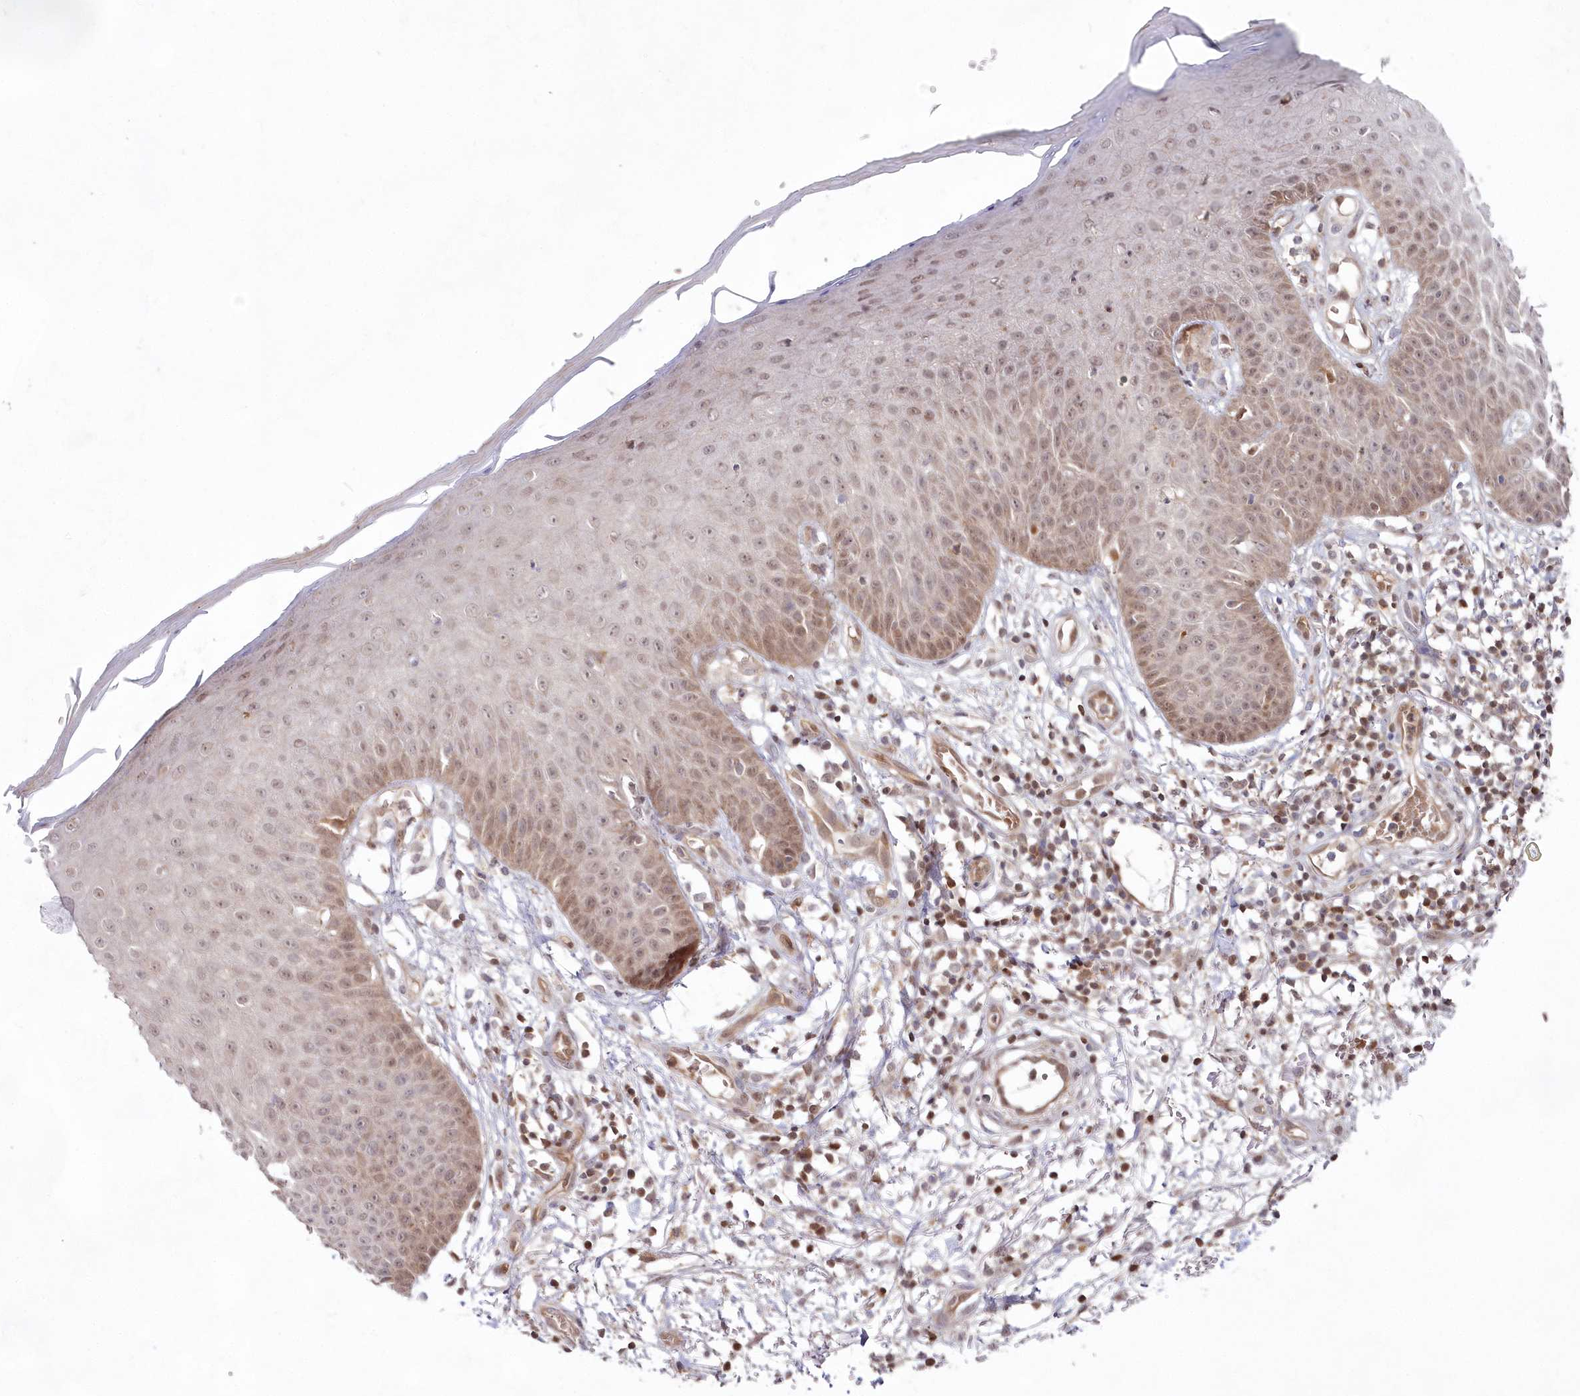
{"staining": {"intensity": "negative", "quantity": "none", "location": "none"}, "tissue": "skin", "cell_type": "Fibroblasts", "image_type": "normal", "snomed": [{"axis": "morphology", "description": "Normal tissue, NOS"}, {"axis": "morphology", "description": "Inflammation, NOS"}, {"axis": "topography", "description": "Skin"}], "caption": "High power microscopy histopathology image of an IHC photomicrograph of unremarkable skin, revealing no significant expression in fibroblasts.", "gene": "IMPA1", "patient": {"sex": "female", "age": 44}}